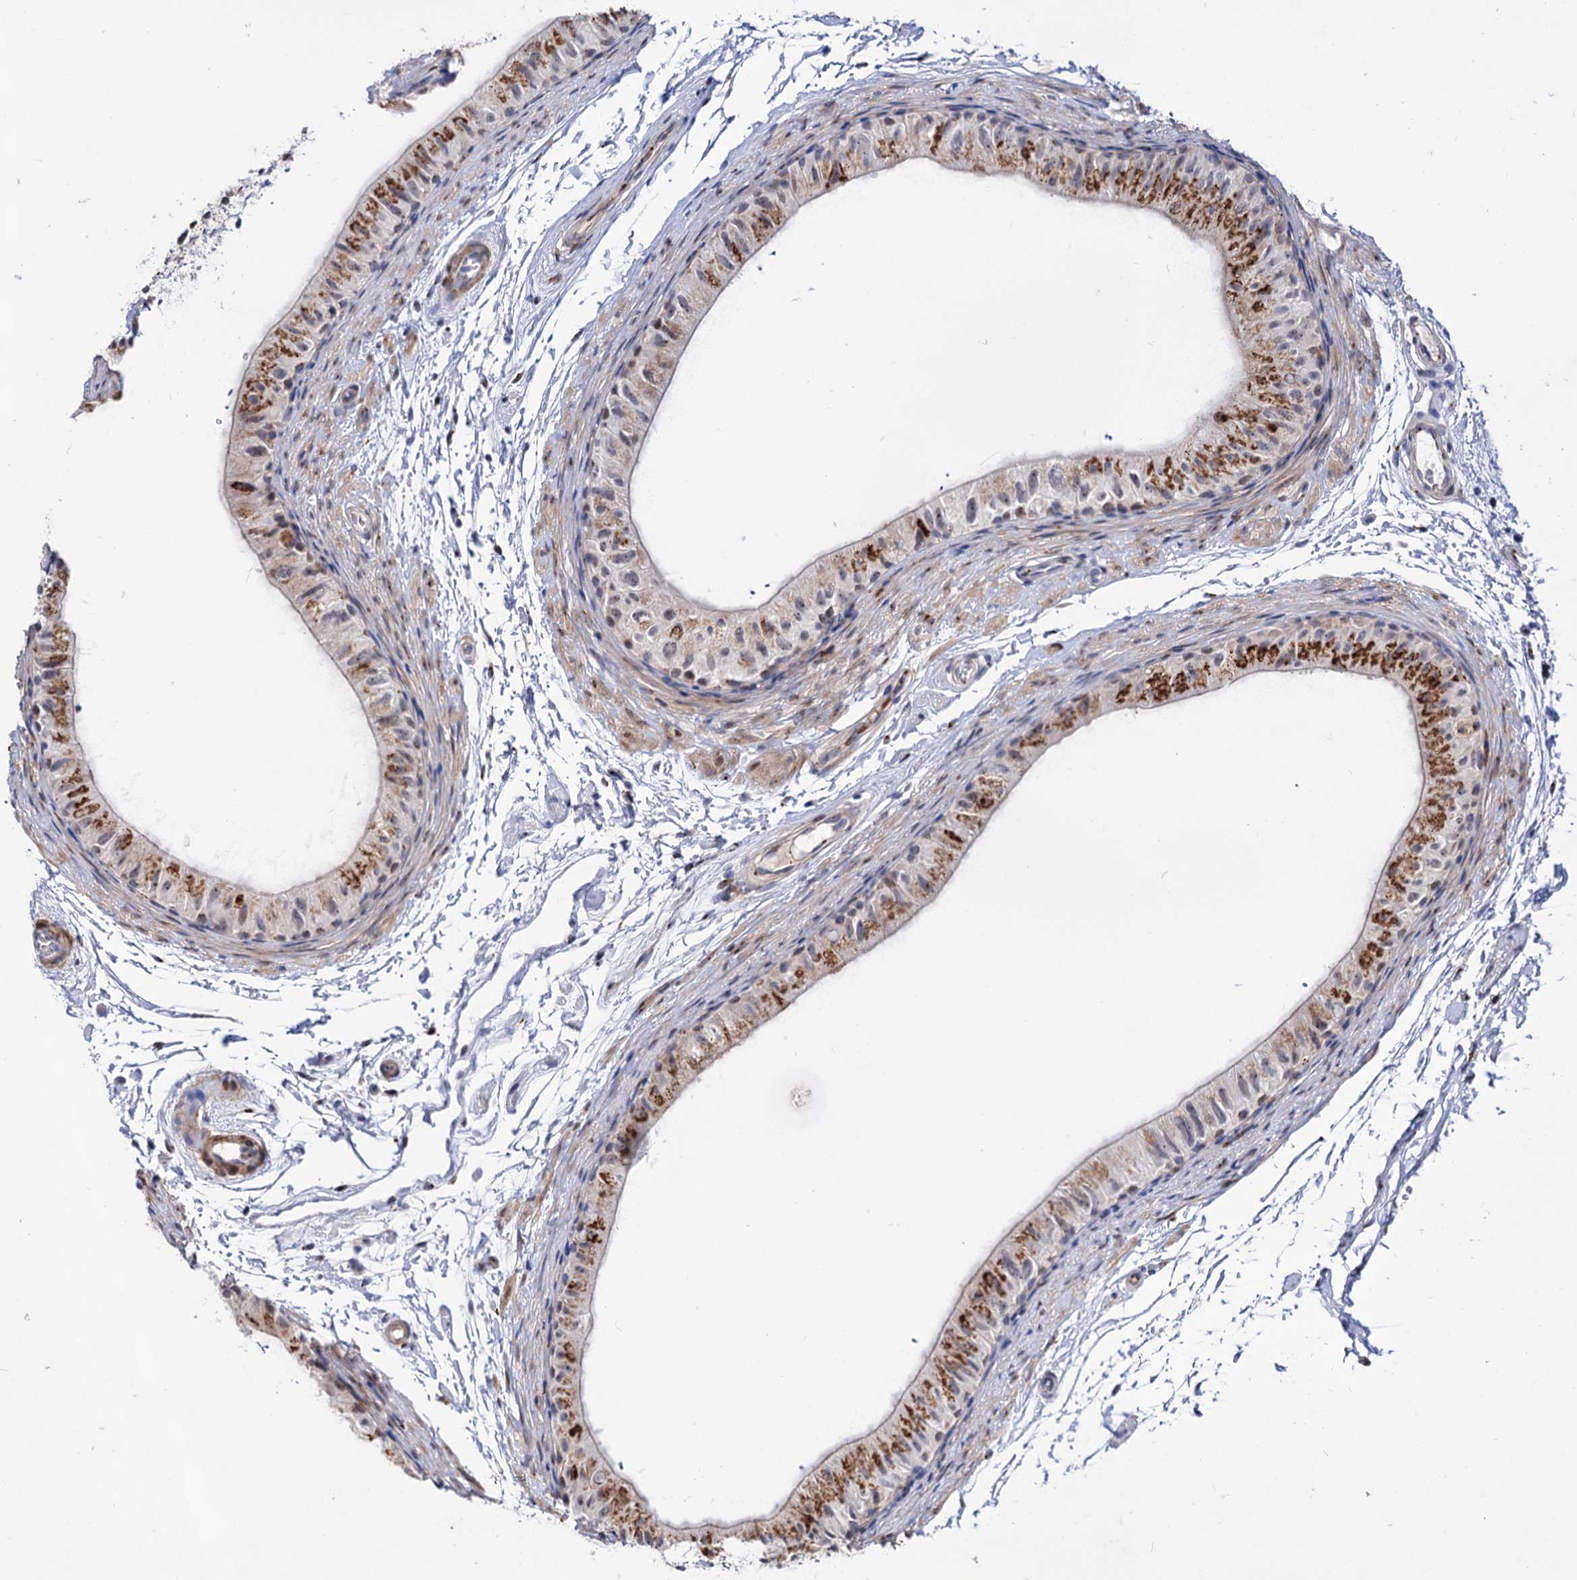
{"staining": {"intensity": "moderate", "quantity": ">75%", "location": "cytoplasmic/membranous"}, "tissue": "epididymis", "cell_type": "Glandular cells", "image_type": "normal", "snomed": [{"axis": "morphology", "description": "Normal tissue, NOS"}, {"axis": "topography", "description": "Epididymis"}], "caption": "Glandular cells display moderate cytoplasmic/membranous staining in about >75% of cells in unremarkable epididymis. The protein of interest is shown in brown color, while the nuclei are stained blue.", "gene": "C11orf96", "patient": {"sex": "male", "age": 50}}